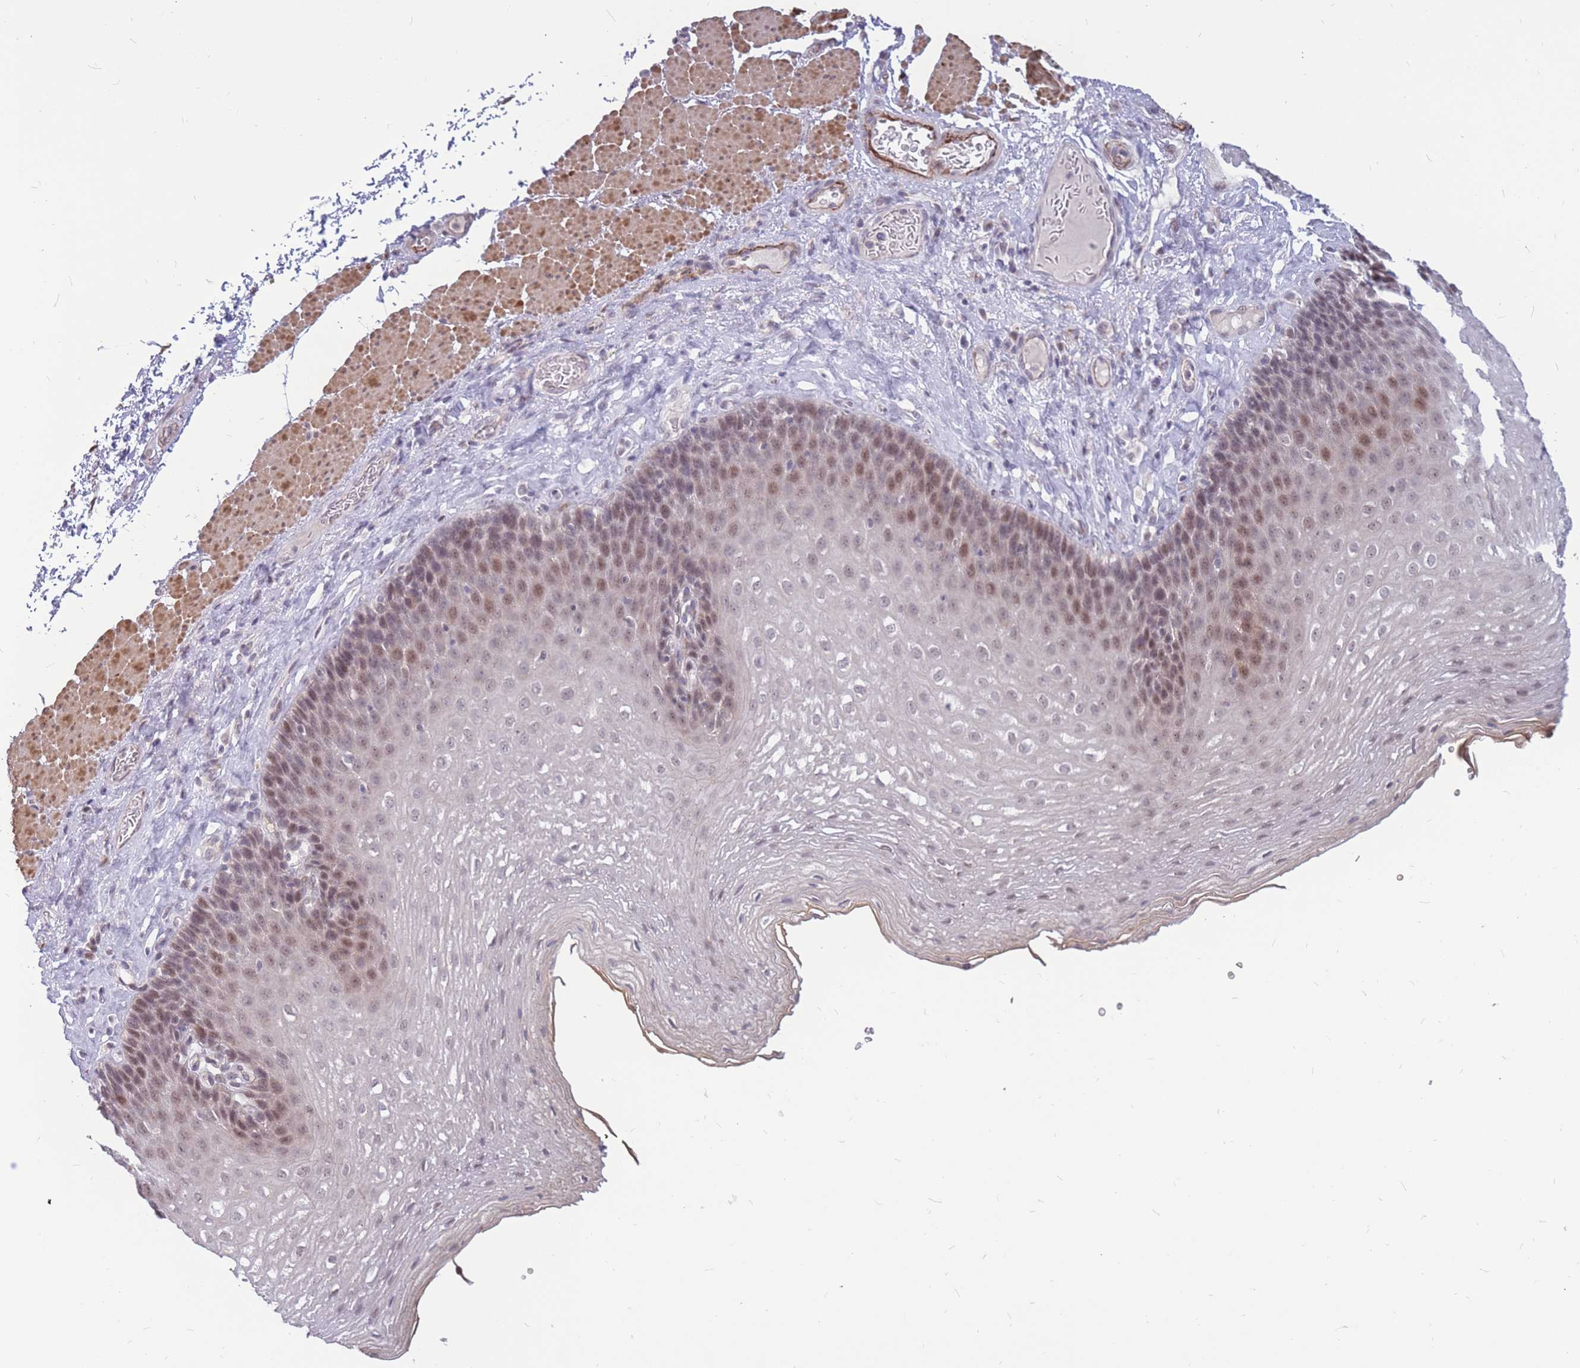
{"staining": {"intensity": "weak", "quantity": "<25%", "location": "nuclear"}, "tissue": "esophagus", "cell_type": "Squamous epithelial cells", "image_type": "normal", "snomed": [{"axis": "morphology", "description": "Normal tissue, NOS"}, {"axis": "topography", "description": "Esophagus"}], "caption": "Protein analysis of benign esophagus demonstrates no significant positivity in squamous epithelial cells. The staining is performed using DAB brown chromogen with nuclei counter-stained in using hematoxylin.", "gene": "ADD2", "patient": {"sex": "female", "age": 66}}